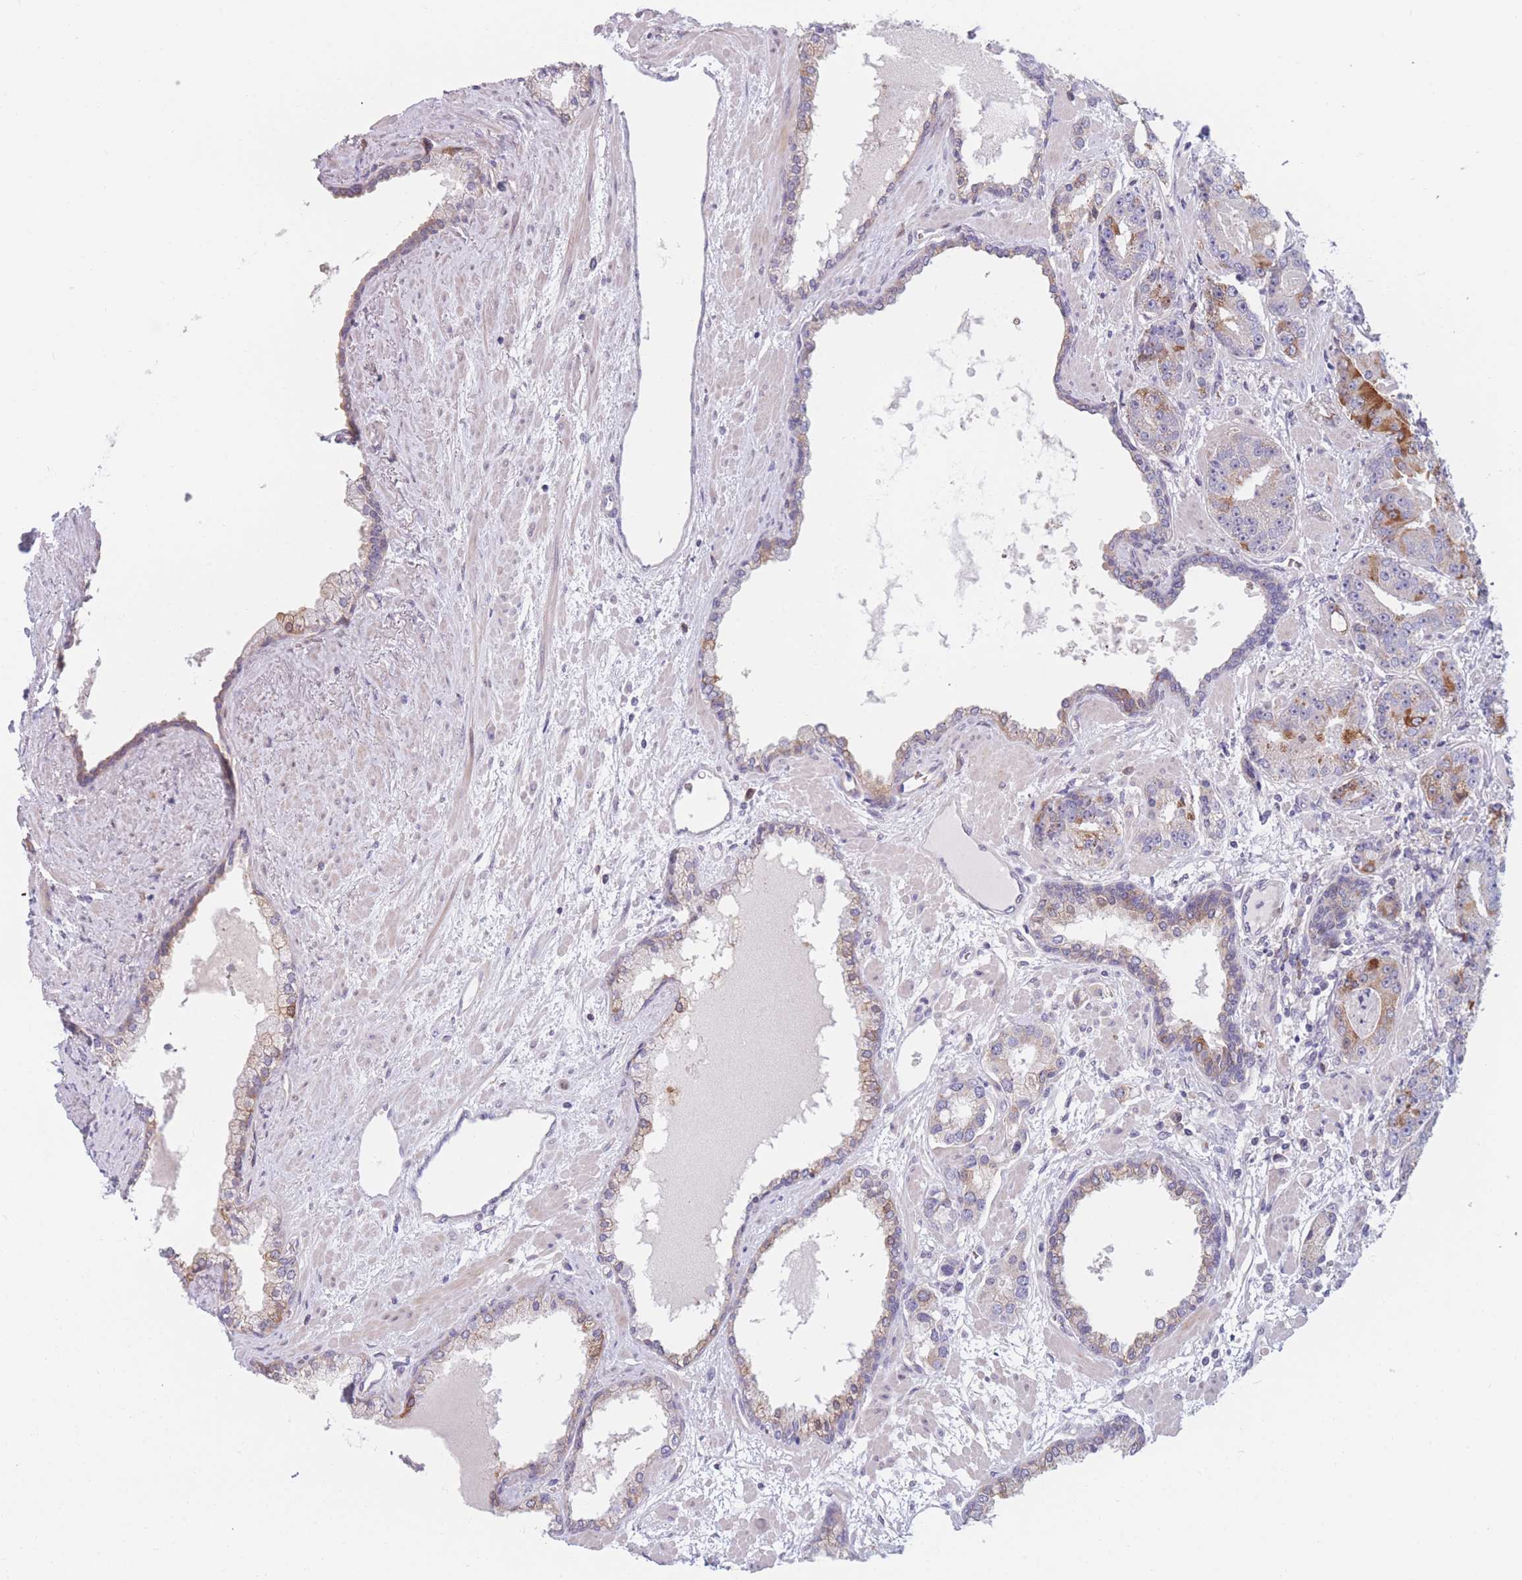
{"staining": {"intensity": "moderate", "quantity": "25%-75%", "location": "cytoplasmic/membranous"}, "tissue": "prostate cancer", "cell_type": "Tumor cells", "image_type": "cancer", "snomed": [{"axis": "morphology", "description": "Adenocarcinoma, High grade"}, {"axis": "topography", "description": "Prostate"}], "caption": "Brown immunohistochemical staining in human prostate cancer (adenocarcinoma (high-grade)) demonstrates moderate cytoplasmic/membranous staining in about 25%-75% of tumor cells.", "gene": "PDE4A", "patient": {"sex": "male", "age": 71}}